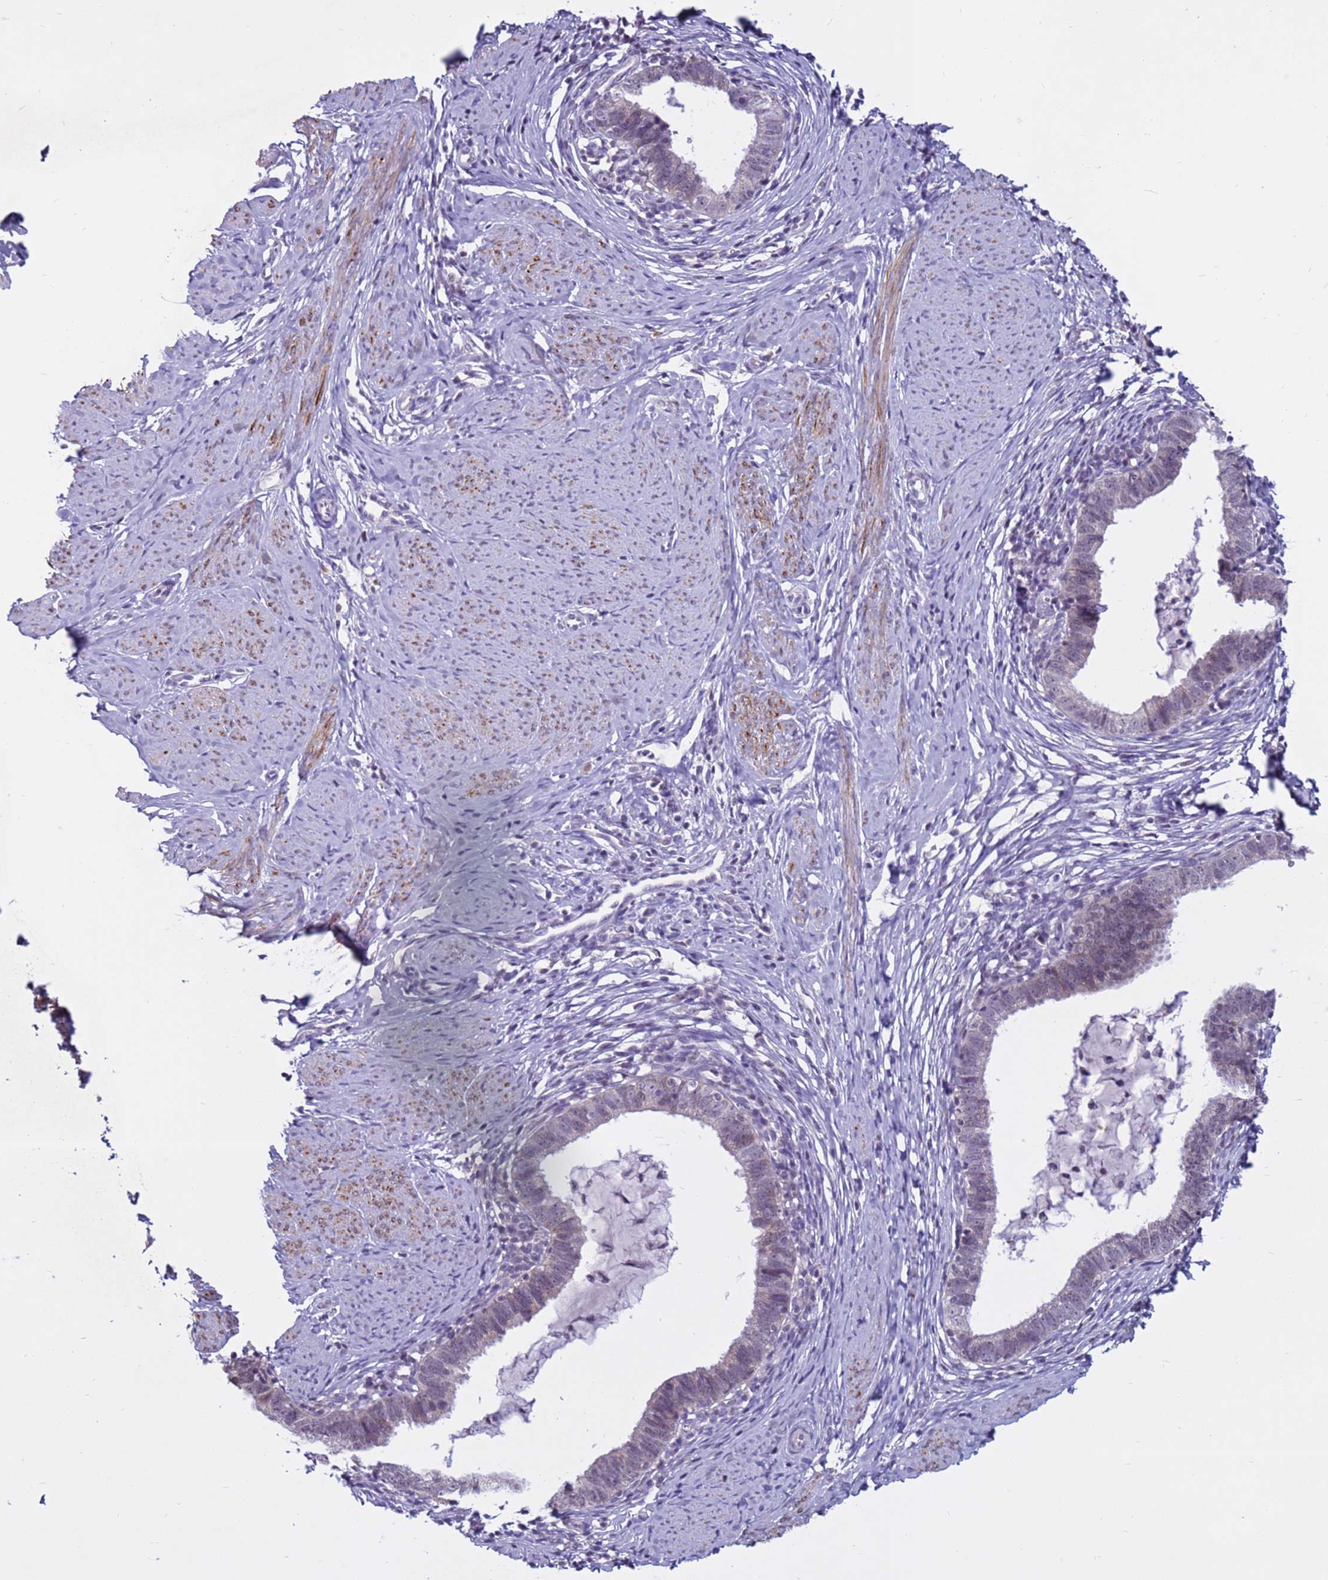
{"staining": {"intensity": "negative", "quantity": "none", "location": "none"}, "tissue": "cervical cancer", "cell_type": "Tumor cells", "image_type": "cancer", "snomed": [{"axis": "morphology", "description": "Adenocarcinoma, NOS"}, {"axis": "topography", "description": "Cervix"}], "caption": "DAB (3,3'-diaminobenzidine) immunohistochemical staining of cervical adenocarcinoma demonstrates no significant staining in tumor cells.", "gene": "CDK2AP2", "patient": {"sex": "female", "age": 36}}